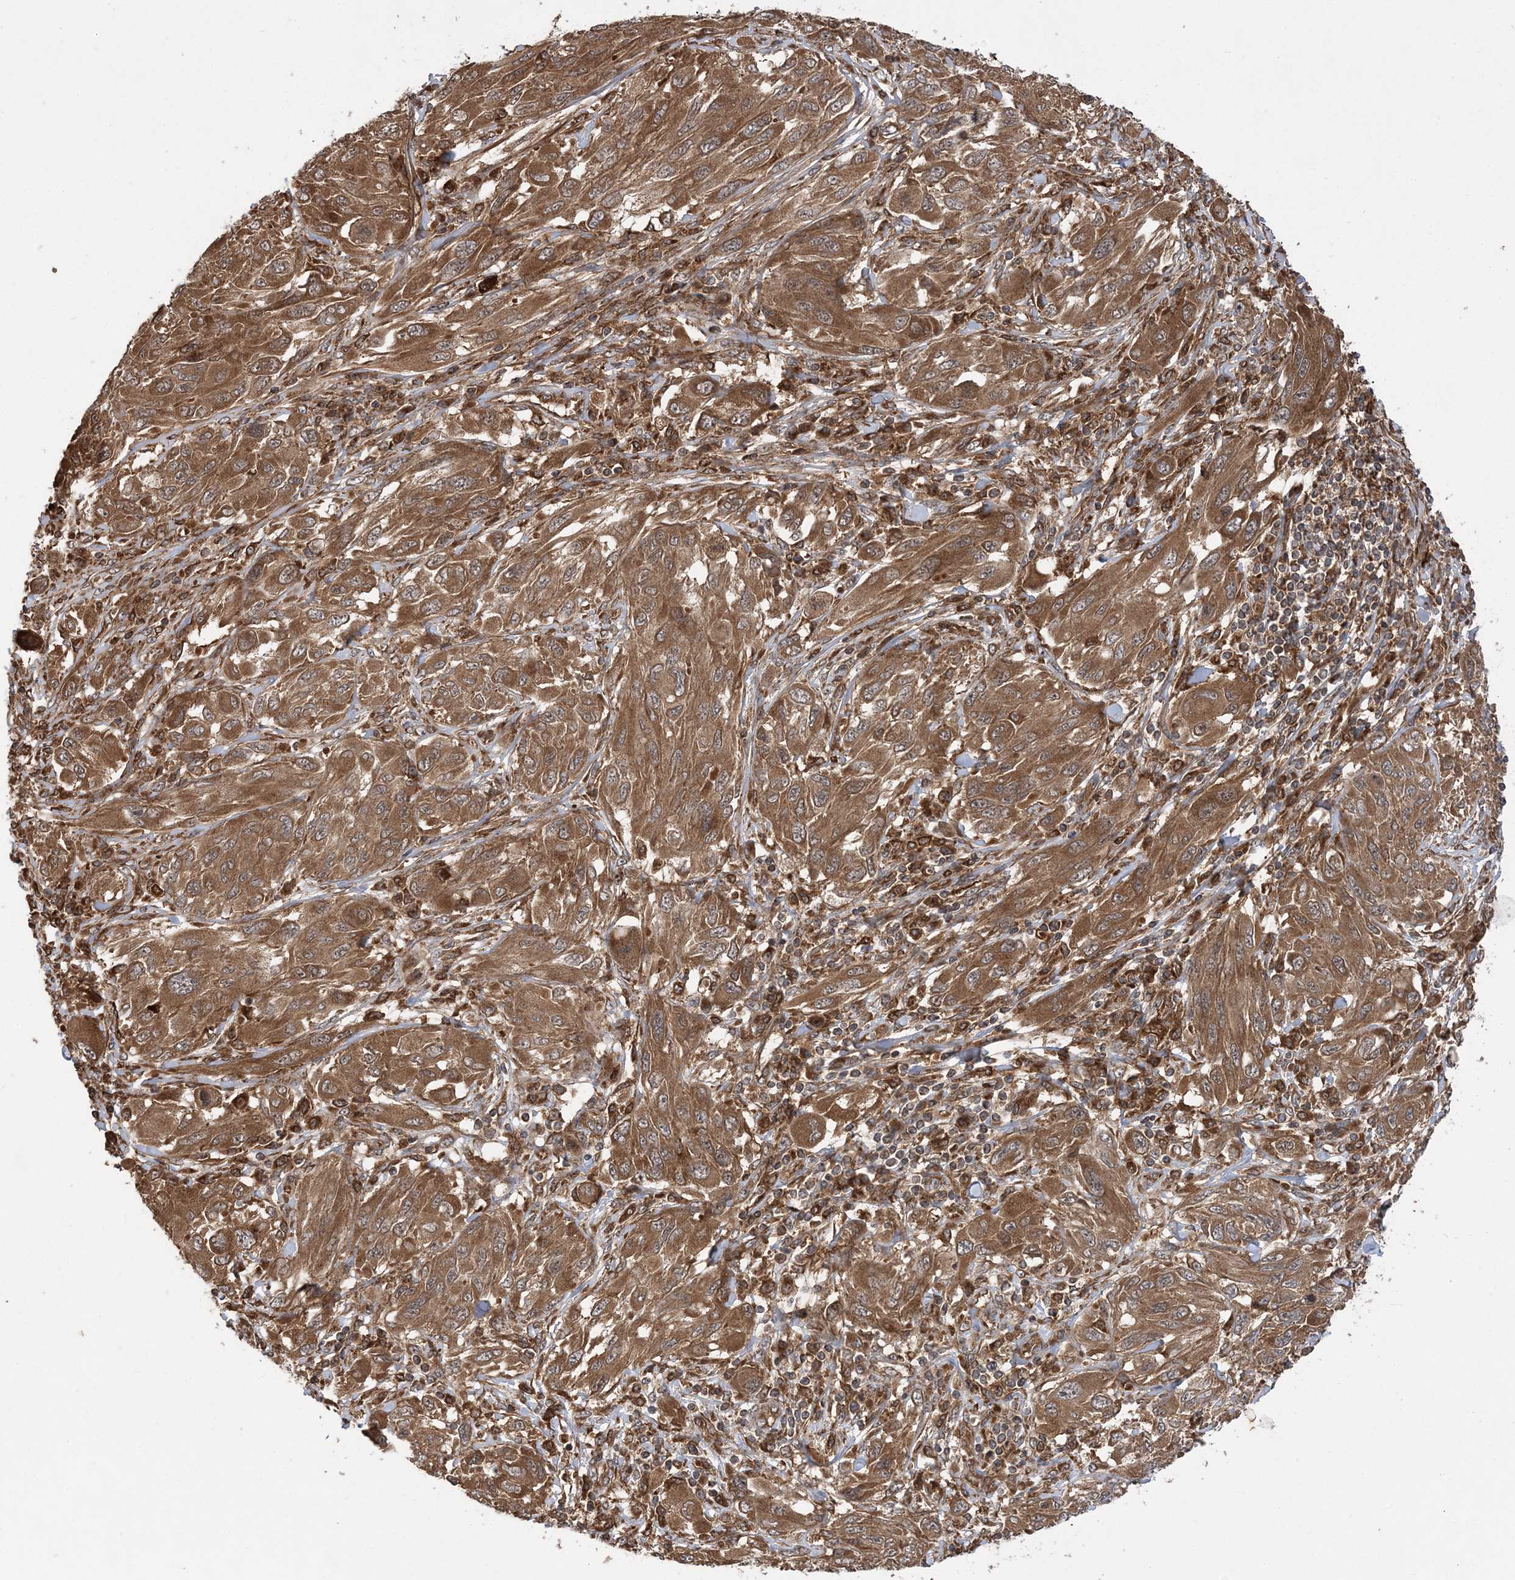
{"staining": {"intensity": "moderate", "quantity": ">75%", "location": "cytoplasmic/membranous"}, "tissue": "melanoma", "cell_type": "Tumor cells", "image_type": "cancer", "snomed": [{"axis": "morphology", "description": "Malignant melanoma, NOS"}, {"axis": "topography", "description": "Skin"}], "caption": "Tumor cells reveal medium levels of moderate cytoplasmic/membranous staining in about >75% of cells in human melanoma. The staining is performed using DAB brown chromogen to label protein expression. The nuclei are counter-stained blue using hematoxylin.", "gene": "ATG3", "patient": {"sex": "female", "age": 91}}